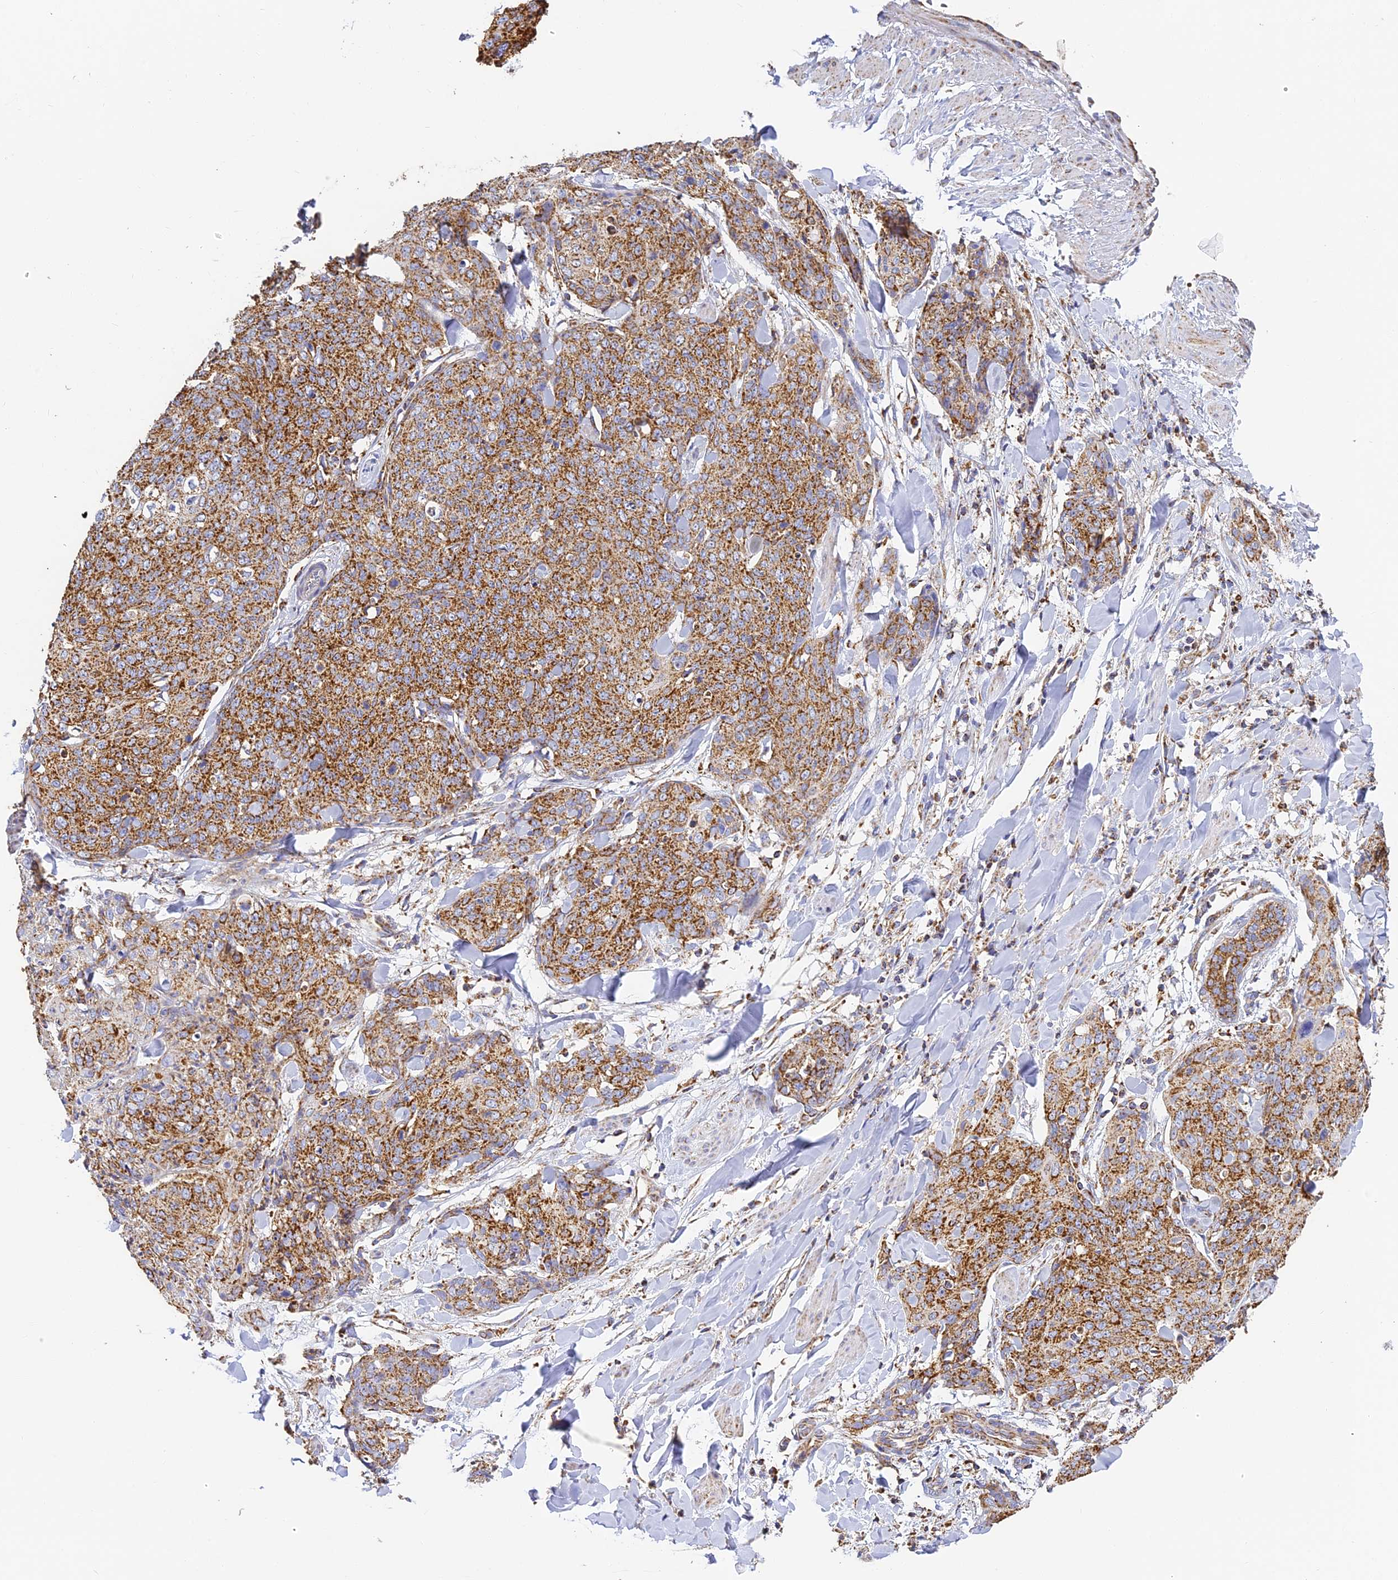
{"staining": {"intensity": "strong", "quantity": ">75%", "location": "cytoplasmic/membranous"}, "tissue": "skin cancer", "cell_type": "Tumor cells", "image_type": "cancer", "snomed": [{"axis": "morphology", "description": "Squamous cell carcinoma, NOS"}, {"axis": "topography", "description": "Skin"}, {"axis": "topography", "description": "Vulva"}], "caption": "Strong cytoplasmic/membranous expression is identified in about >75% of tumor cells in skin squamous cell carcinoma.", "gene": "COX6C", "patient": {"sex": "female", "age": 85}}